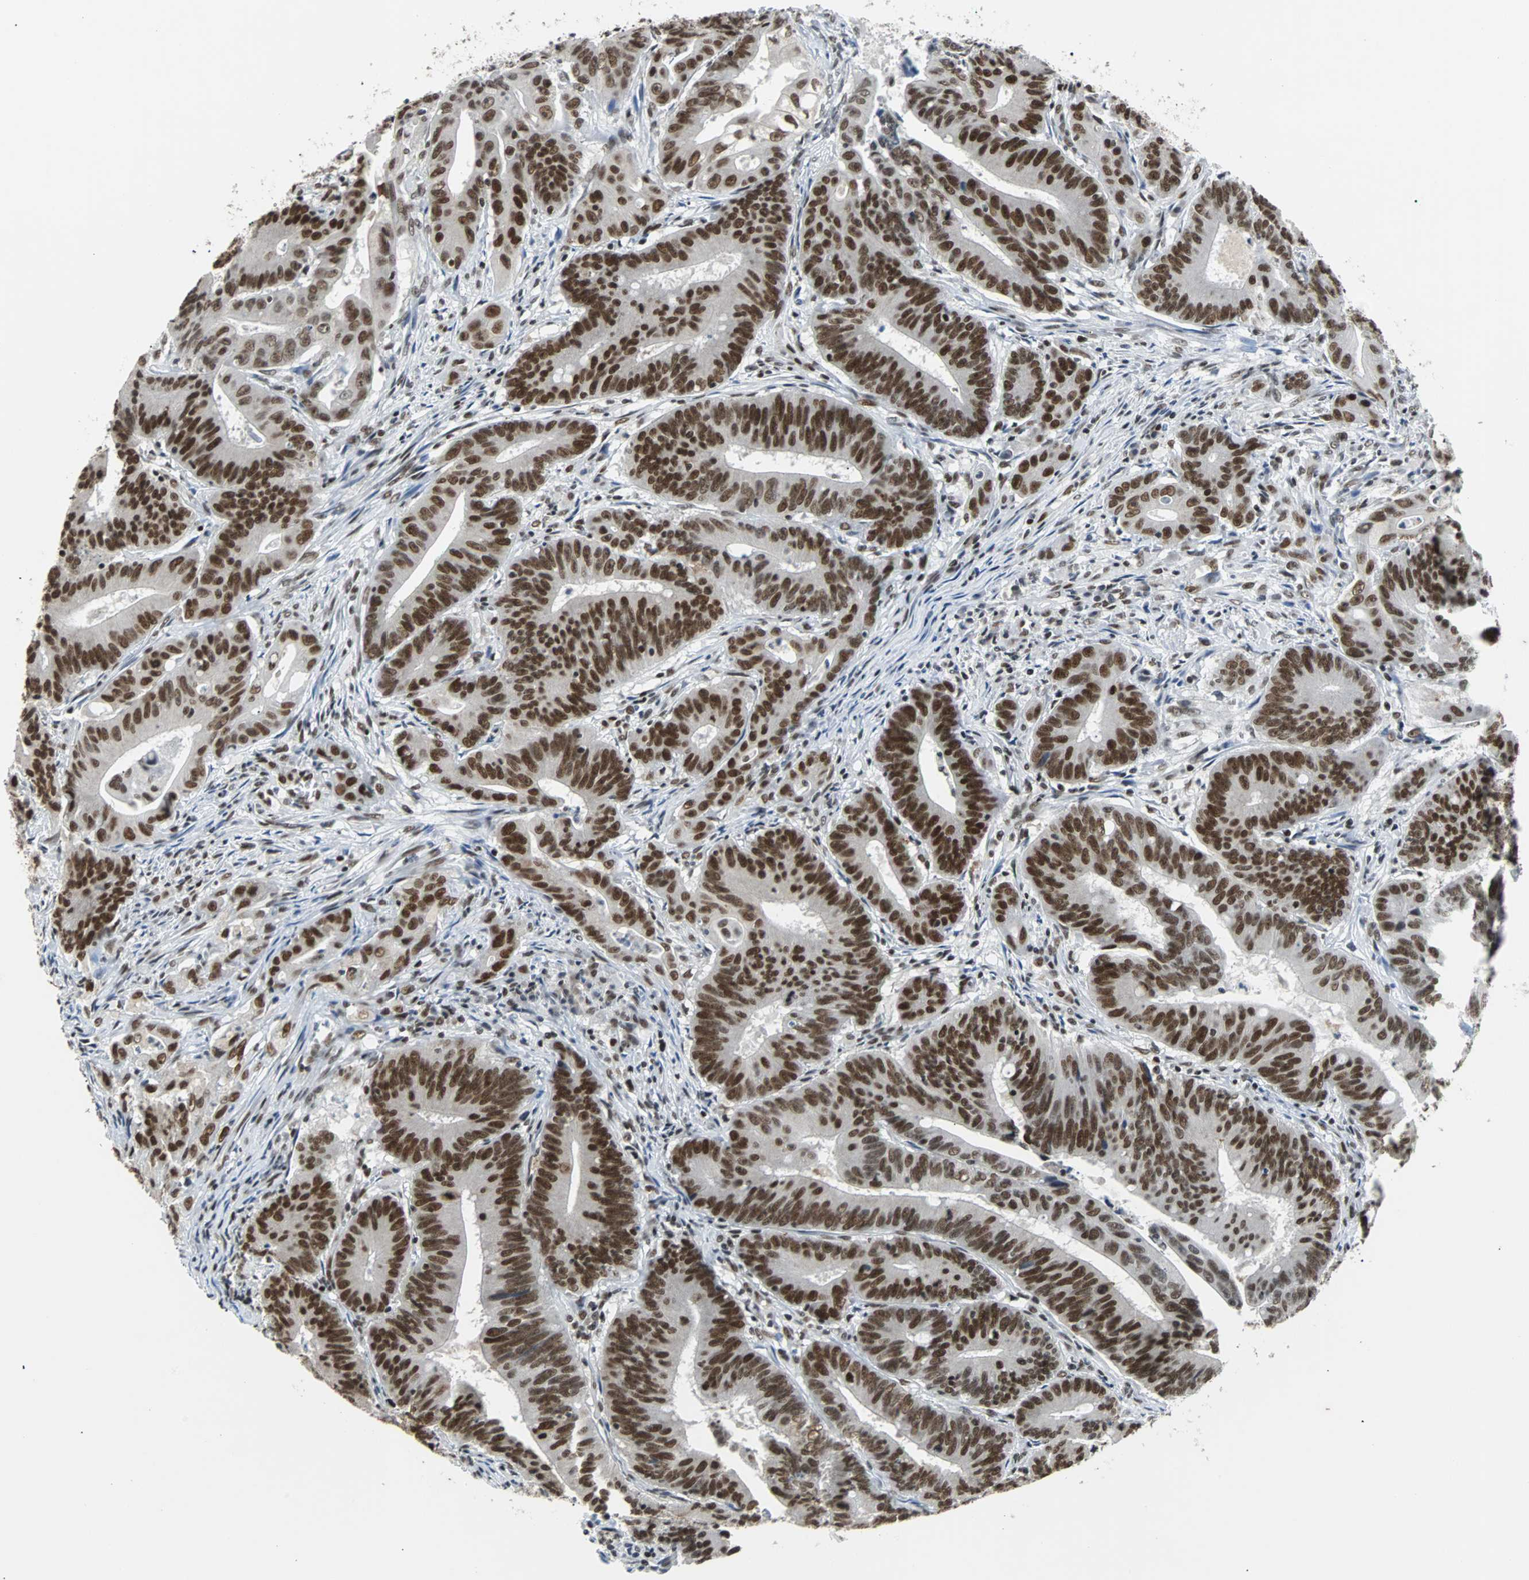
{"staining": {"intensity": "strong", "quantity": ">75%", "location": "nuclear"}, "tissue": "colorectal cancer", "cell_type": "Tumor cells", "image_type": "cancer", "snomed": [{"axis": "morphology", "description": "Adenocarcinoma, NOS"}, {"axis": "topography", "description": "Colon"}], "caption": "About >75% of tumor cells in colorectal adenocarcinoma display strong nuclear protein staining as visualized by brown immunohistochemical staining.", "gene": "GATAD2A", "patient": {"sex": "male", "age": 45}}